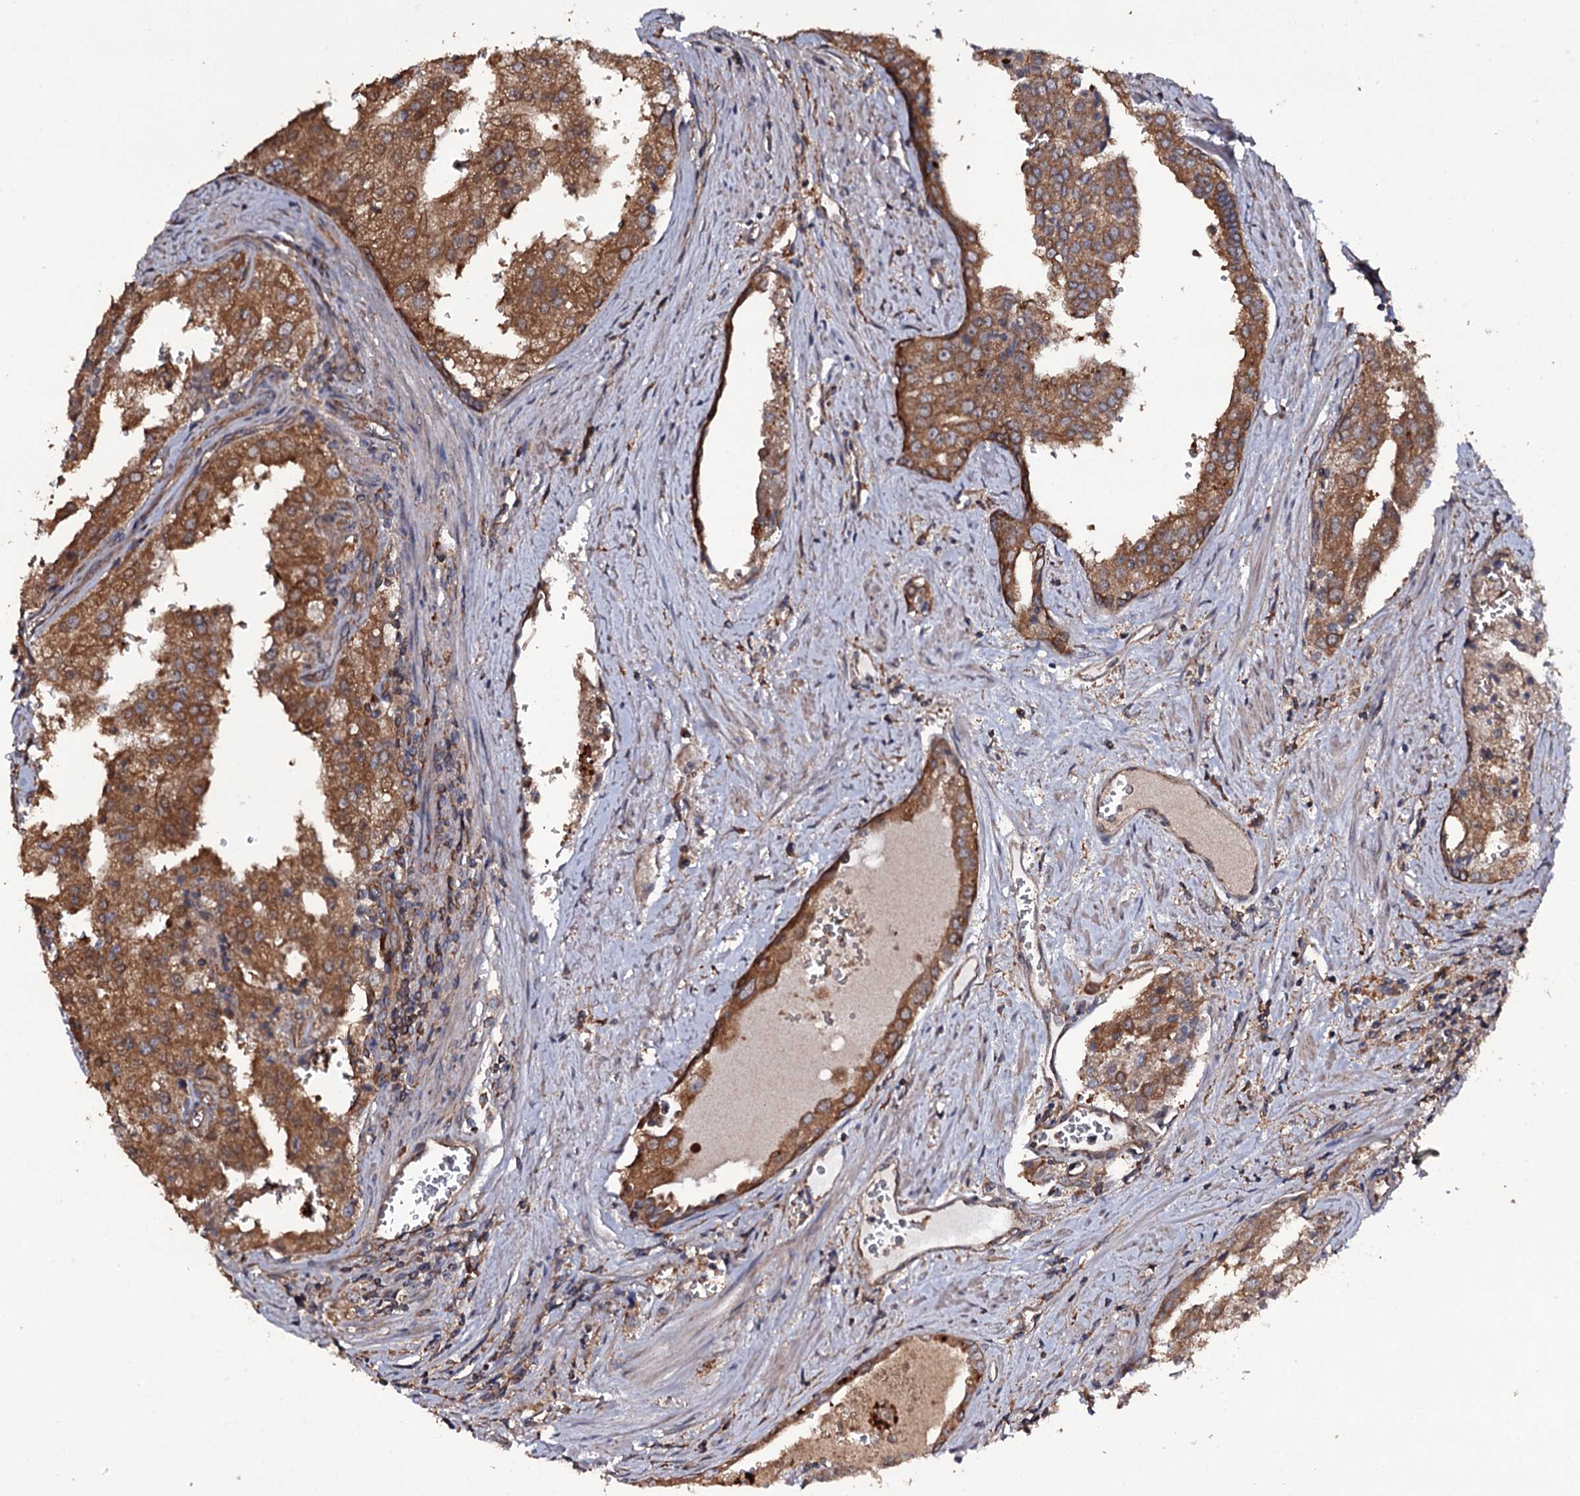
{"staining": {"intensity": "moderate", "quantity": ">75%", "location": "cytoplasmic/membranous"}, "tissue": "prostate cancer", "cell_type": "Tumor cells", "image_type": "cancer", "snomed": [{"axis": "morphology", "description": "Adenocarcinoma, High grade"}, {"axis": "topography", "description": "Prostate"}], "caption": "Prostate cancer (adenocarcinoma (high-grade)) stained with a protein marker demonstrates moderate staining in tumor cells.", "gene": "TTC23", "patient": {"sex": "male", "age": 68}}